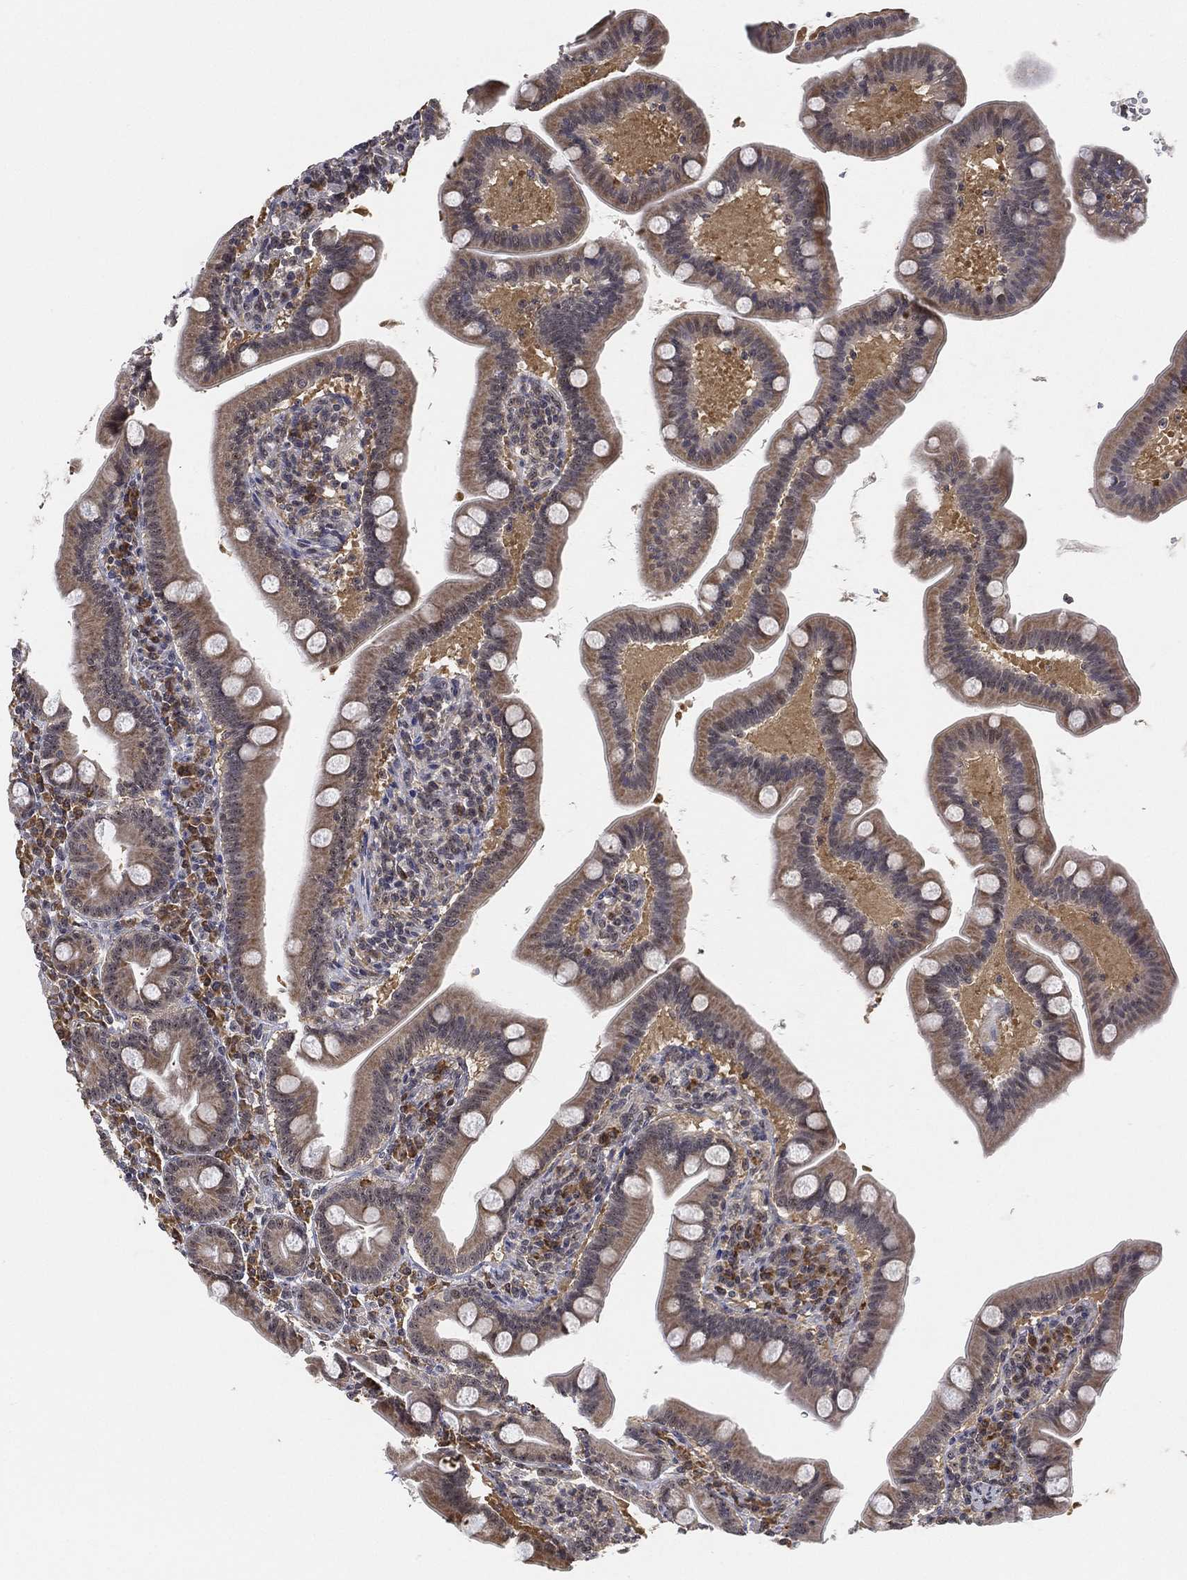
{"staining": {"intensity": "strong", "quantity": "25%-75%", "location": "cytoplasmic/membranous"}, "tissue": "small intestine", "cell_type": "Glandular cells", "image_type": "normal", "snomed": [{"axis": "morphology", "description": "Normal tissue, NOS"}, {"axis": "topography", "description": "Small intestine"}], "caption": "Protein analysis of normal small intestine demonstrates strong cytoplasmic/membranous staining in about 25%-75% of glandular cells.", "gene": "PPP1R16B", "patient": {"sex": "male", "age": 66}}